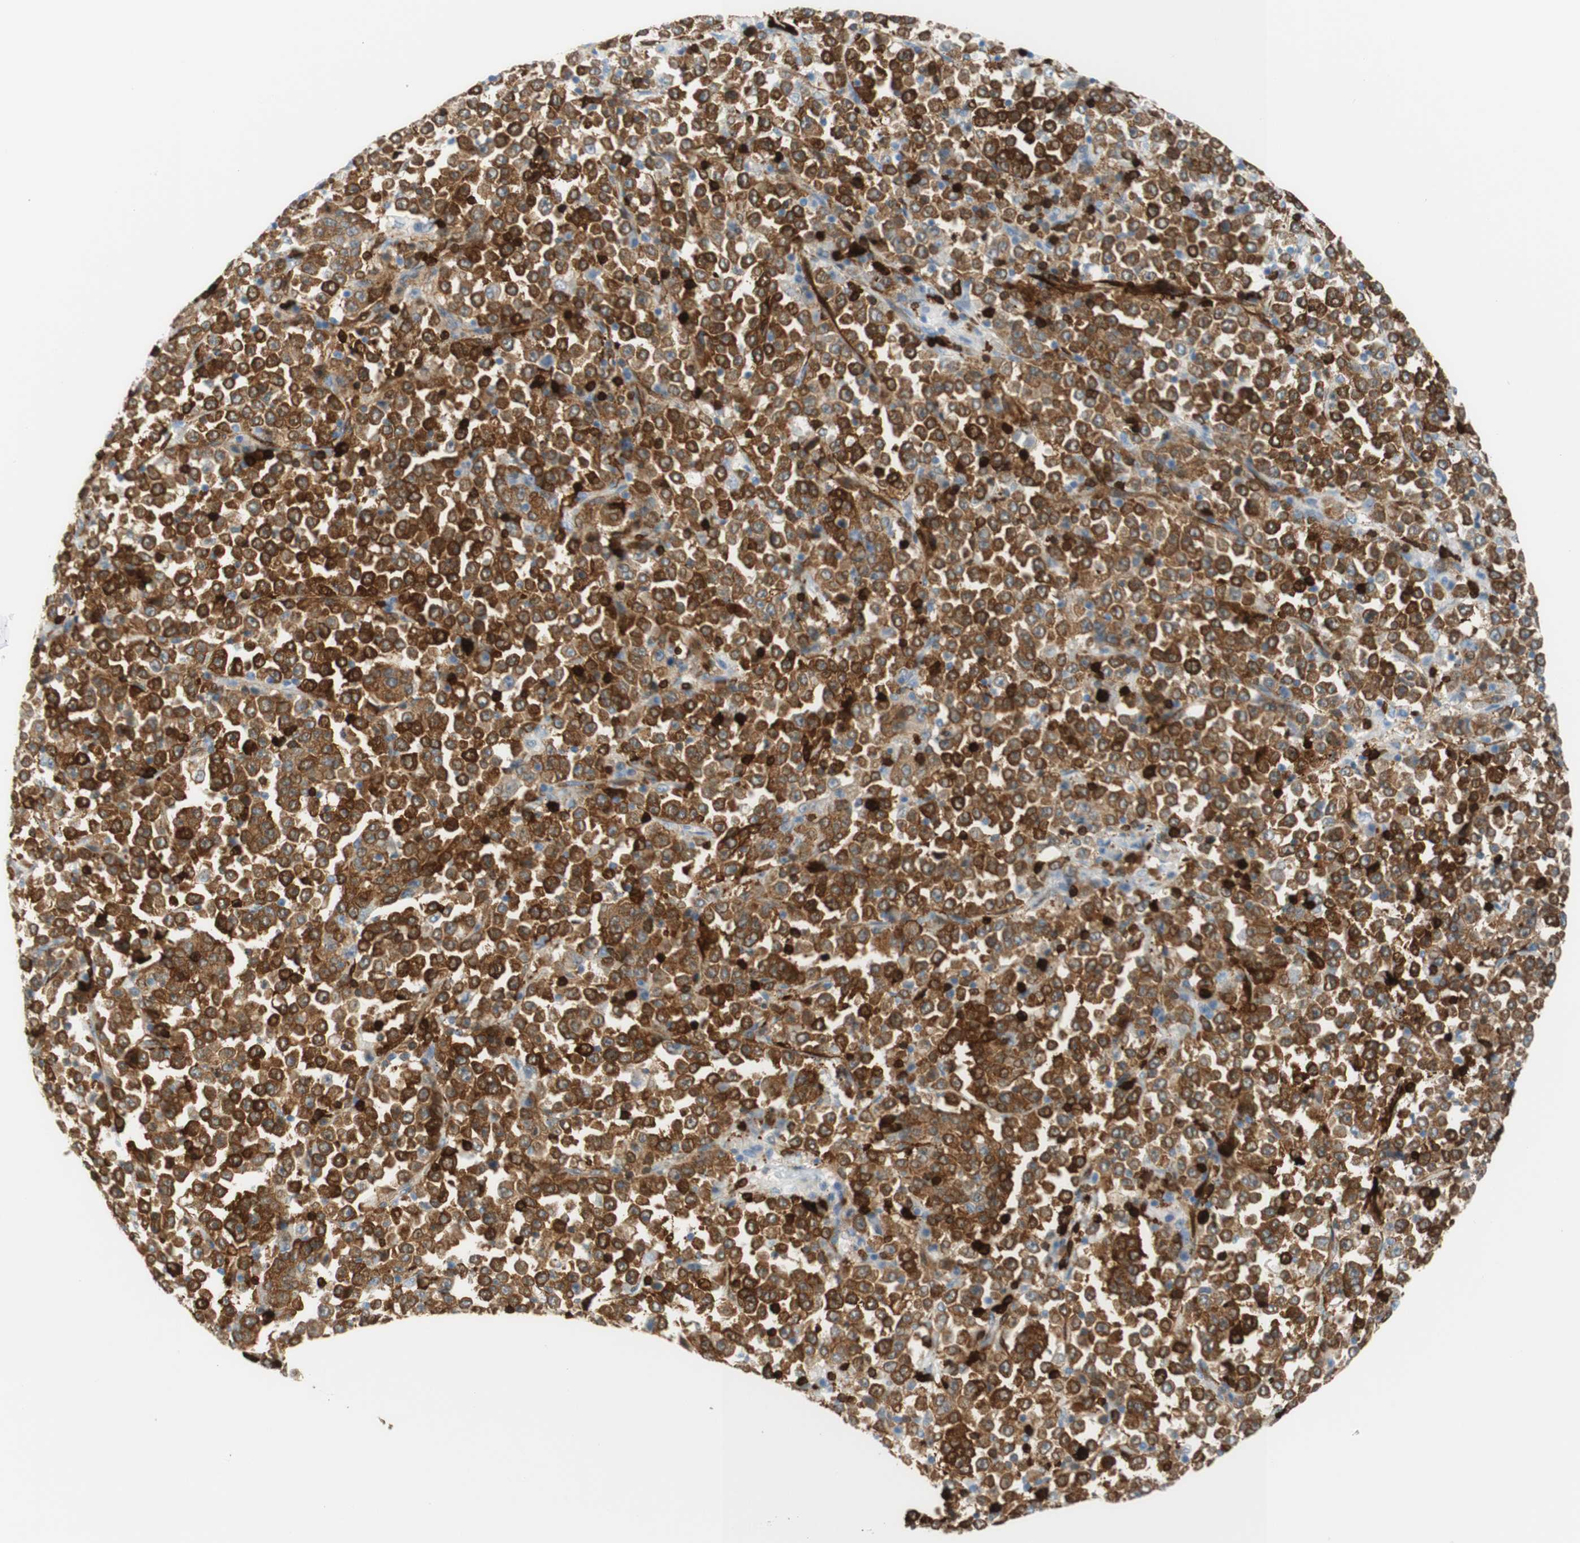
{"staining": {"intensity": "strong", "quantity": "25%-75%", "location": "cytoplasmic/membranous"}, "tissue": "stomach cancer", "cell_type": "Tumor cells", "image_type": "cancer", "snomed": [{"axis": "morphology", "description": "Normal tissue, NOS"}, {"axis": "morphology", "description": "Adenocarcinoma, NOS"}, {"axis": "topography", "description": "Stomach, upper"}, {"axis": "topography", "description": "Stomach"}], "caption": "This photomicrograph shows immunohistochemistry staining of human adenocarcinoma (stomach), with high strong cytoplasmic/membranous positivity in approximately 25%-75% of tumor cells.", "gene": "STMN1", "patient": {"sex": "male", "age": 59}}